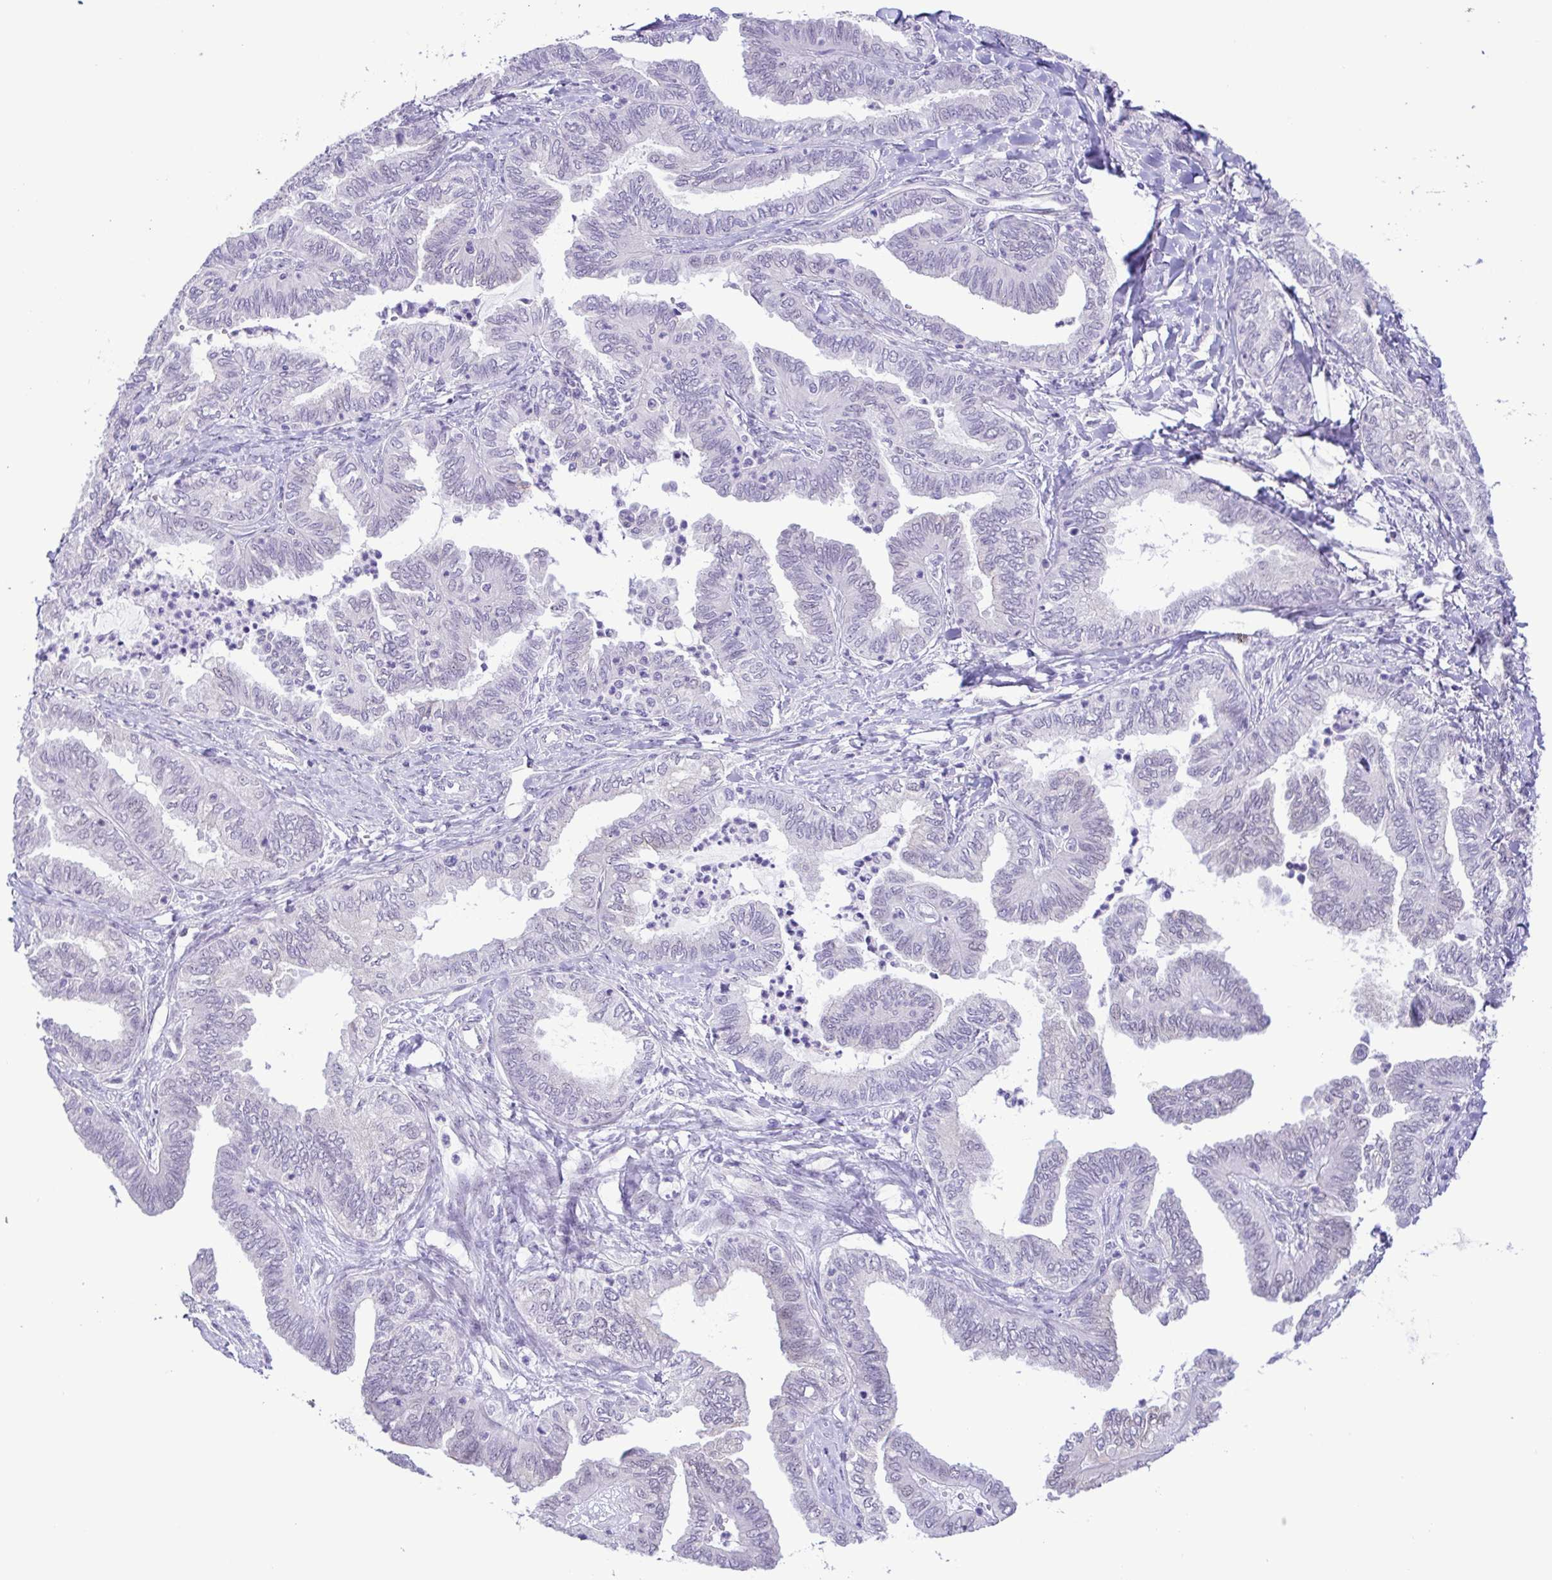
{"staining": {"intensity": "negative", "quantity": "none", "location": "none"}, "tissue": "ovarian cancer", "cell_type": "Tumor cells", "image_type": "cancer", "snomed": [{"axis": "morphology", "description": "Carcinoma, endometroid"}, {"axis": "topography", "description": "Ovary"}], "caption": "IHC of ovarian cancer (endometroid carcinoma) exhibits no expression in tumor cells. Nuclei are stained in blue.", "gene": "DCLK2", "patient": {"sex": "female", "age": 70}}